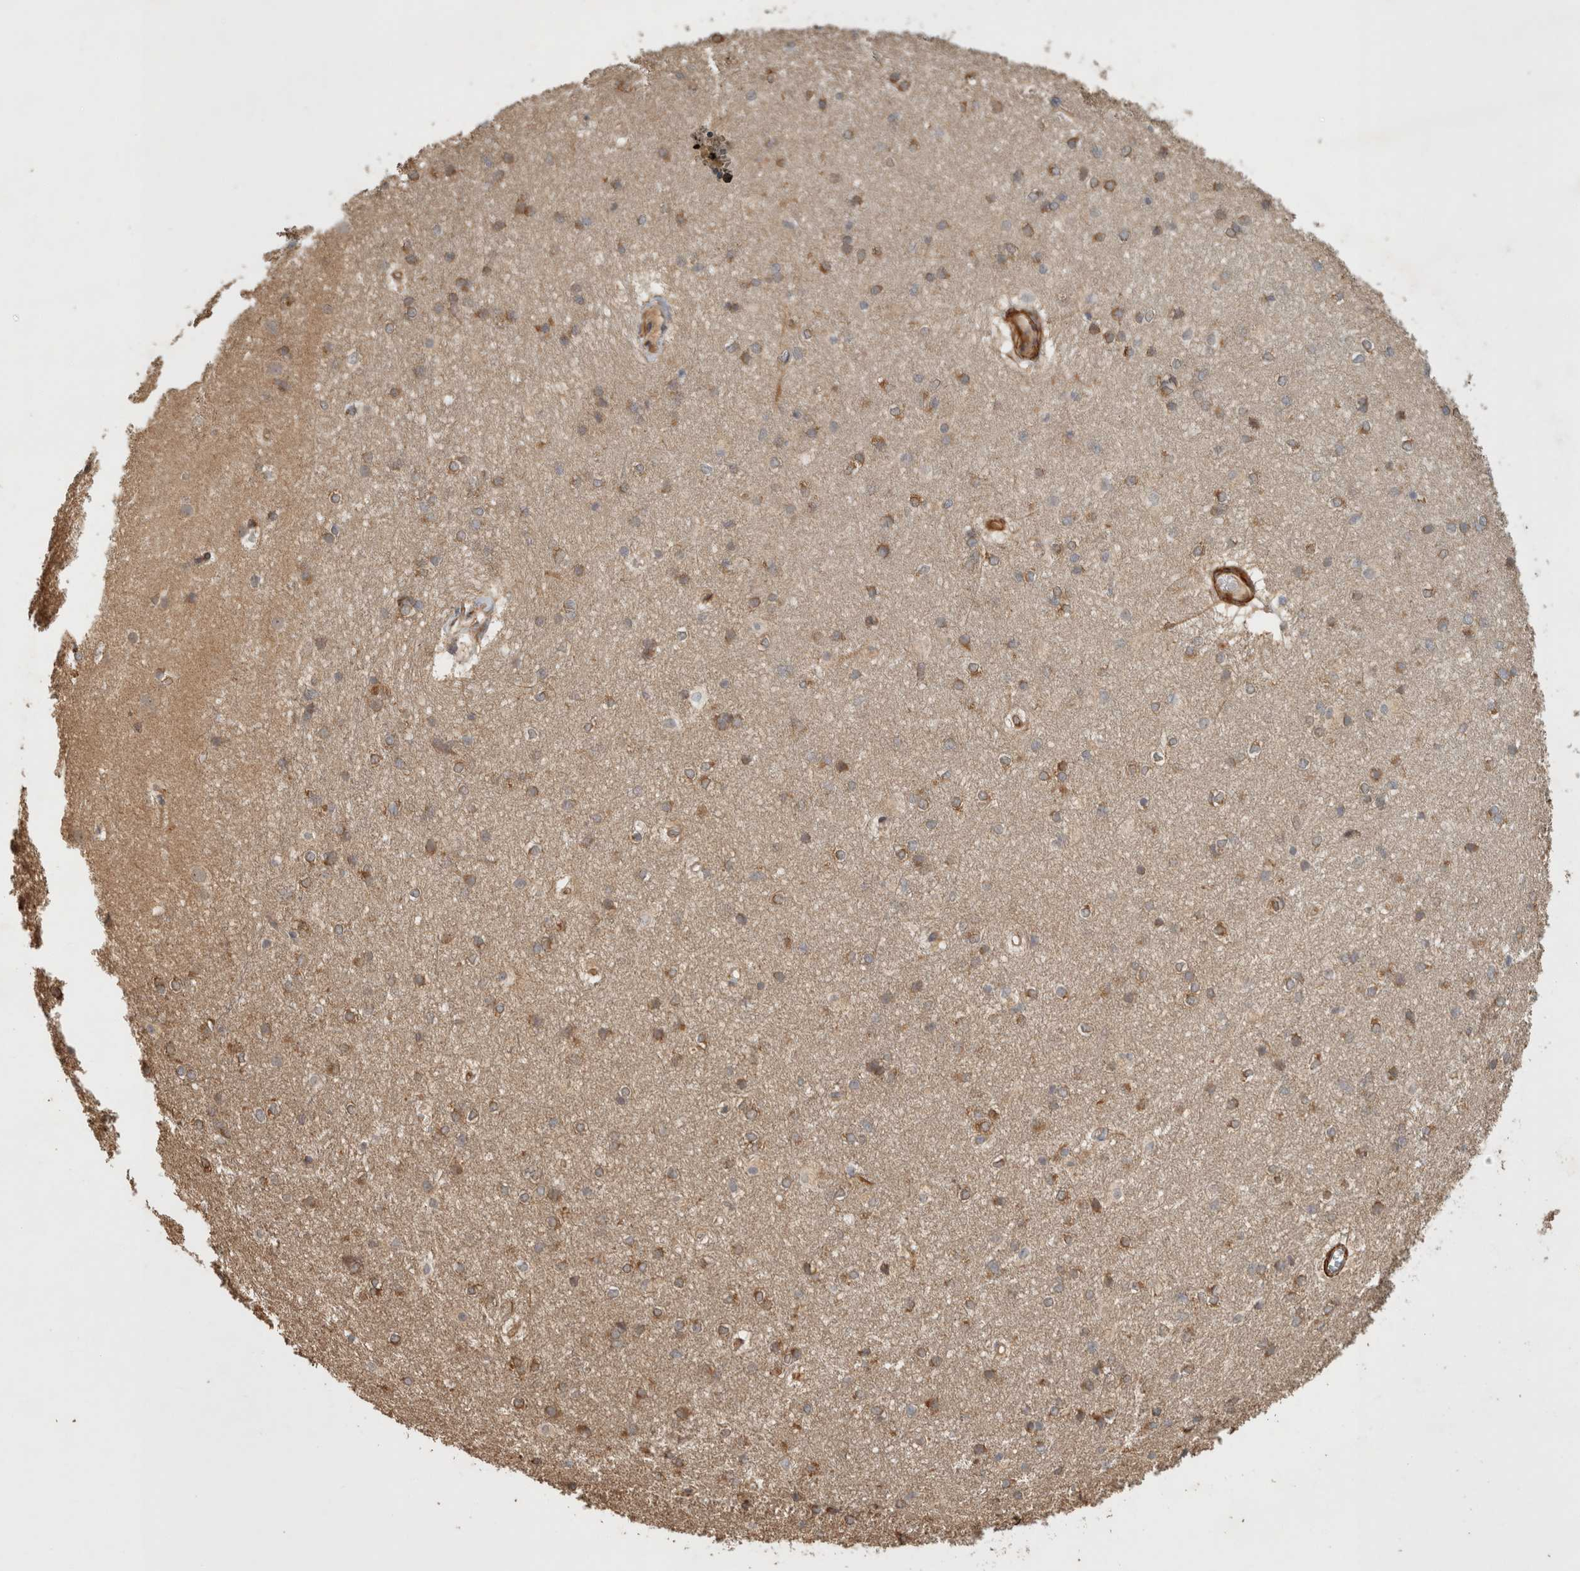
{"staining": {"intensity": "moderate", "quantity": "25%-75%", "location": "cytoplasmic/membranous"}, "tissue": "caudate", "cell_type": "Glial cells", "image_type": "normal", "snomed": [{"axis": "morphology", "description": "Normal tissue, NOS"}, {"axis": "topography", "description": "Lateral ventricle wall"}], "caption": "Caudate stained with DAB (3,3'-diaminobenzidine) immunohistochemistry (IHC) reveals medium levels of moderate cytoplasmic/membranous expression in about 25%-75% of glial cells.", "gene": "SIPA1L2", "patient": {"sex": "female", "age": 19}}